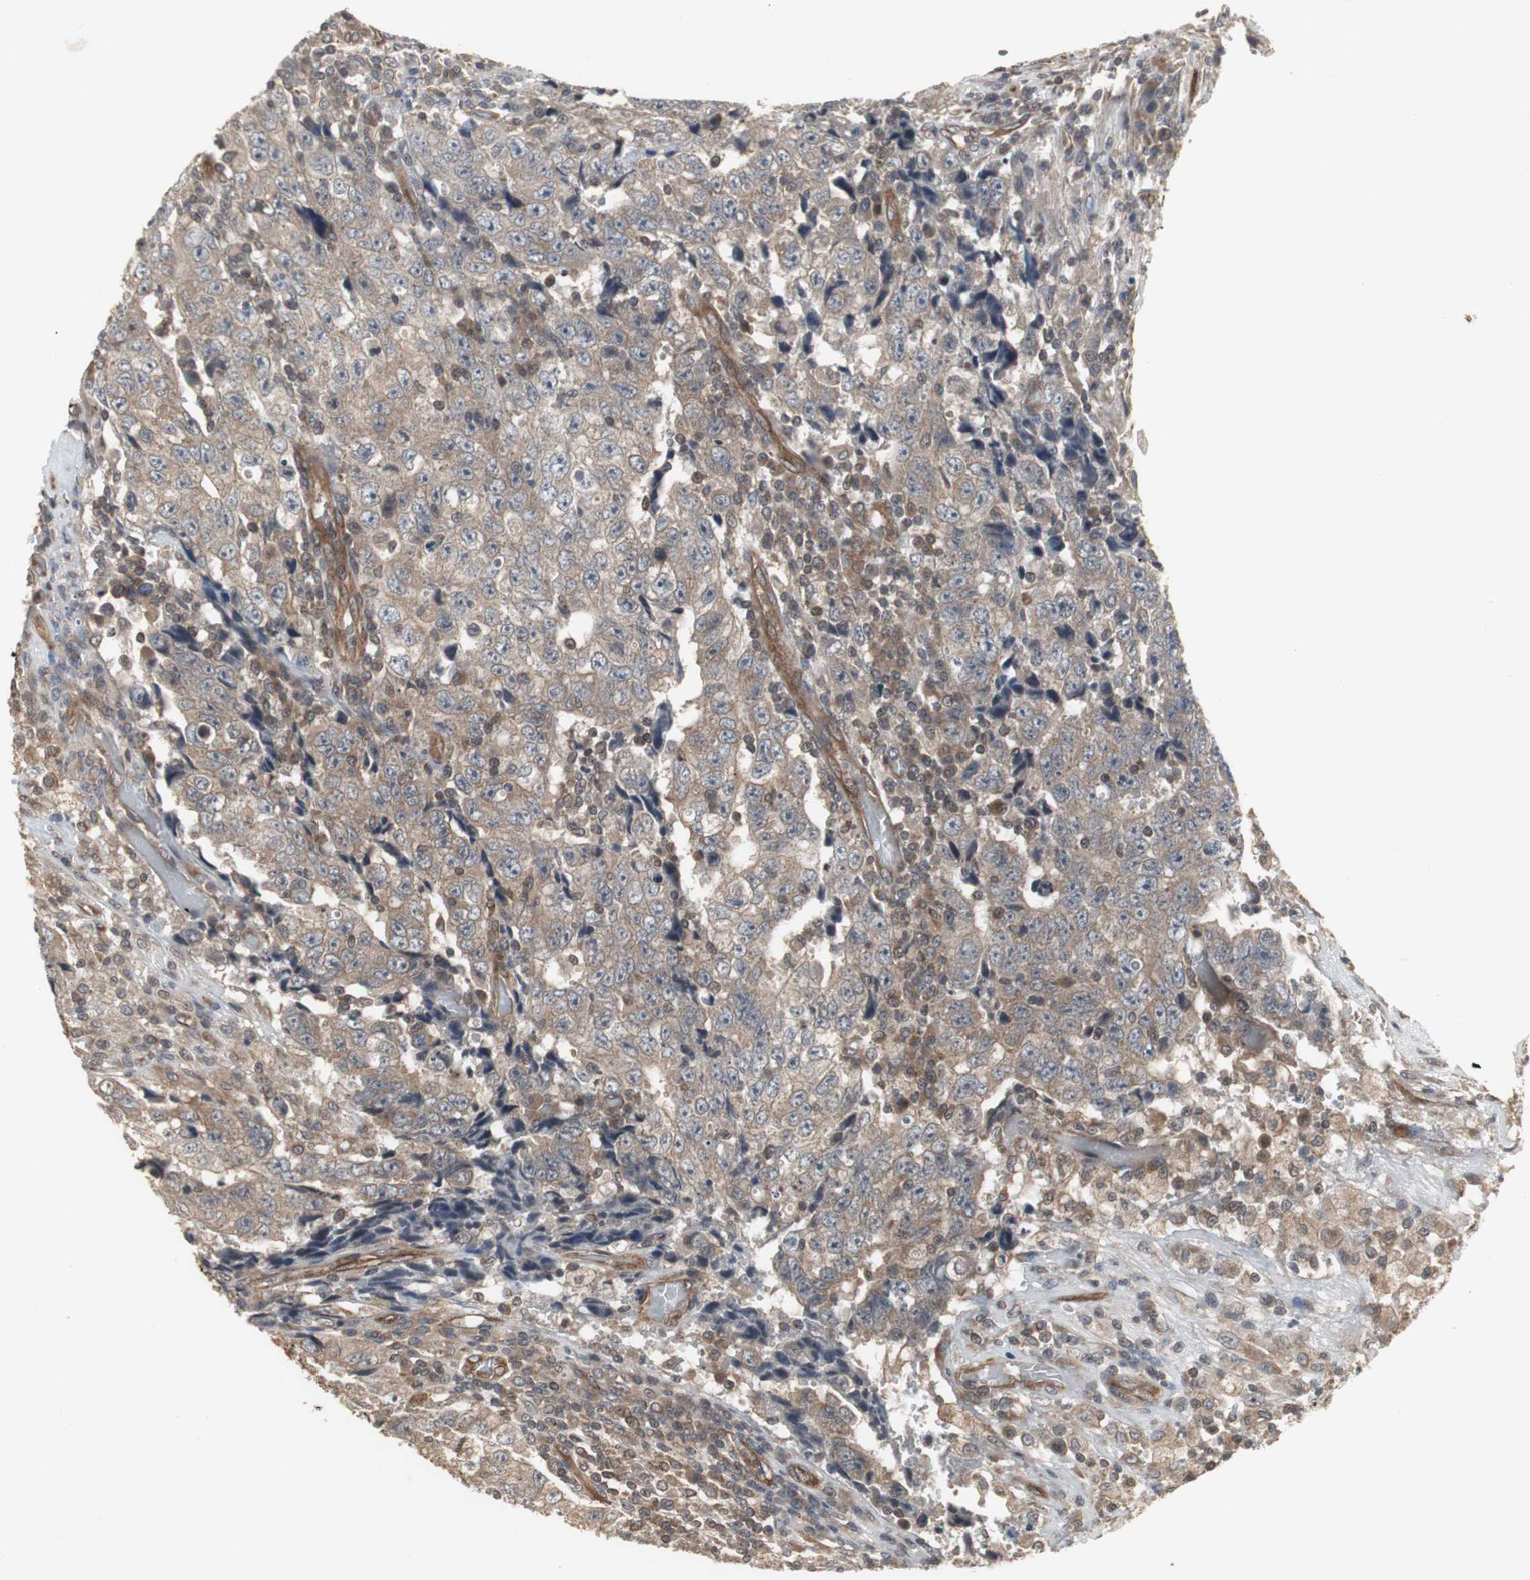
{"staining": {"intensity": "moderate", "quantity": ">75%", "location": "cytoplasmic/membranous"}, "tissue": "testis cancer", "cell_type": "Tumor cells", "image_type": "cancer", "snomed": [{"axis": "morphology", "description": "Necrosis, NOS"}, {"axis": "morphology", "description": "Carcinoma, Embryonal, NOS"}, {"axis": "topography", "description": "Testis"}], "caption": "Protein expression analysis of testis cancer (embryonal carcinoma) shows moderate cytoplasmic/membranous staining in approximately >75% of tumor cells.", "gene": "ATP2B2", "patient": {"sex": "male", "age": 19}}